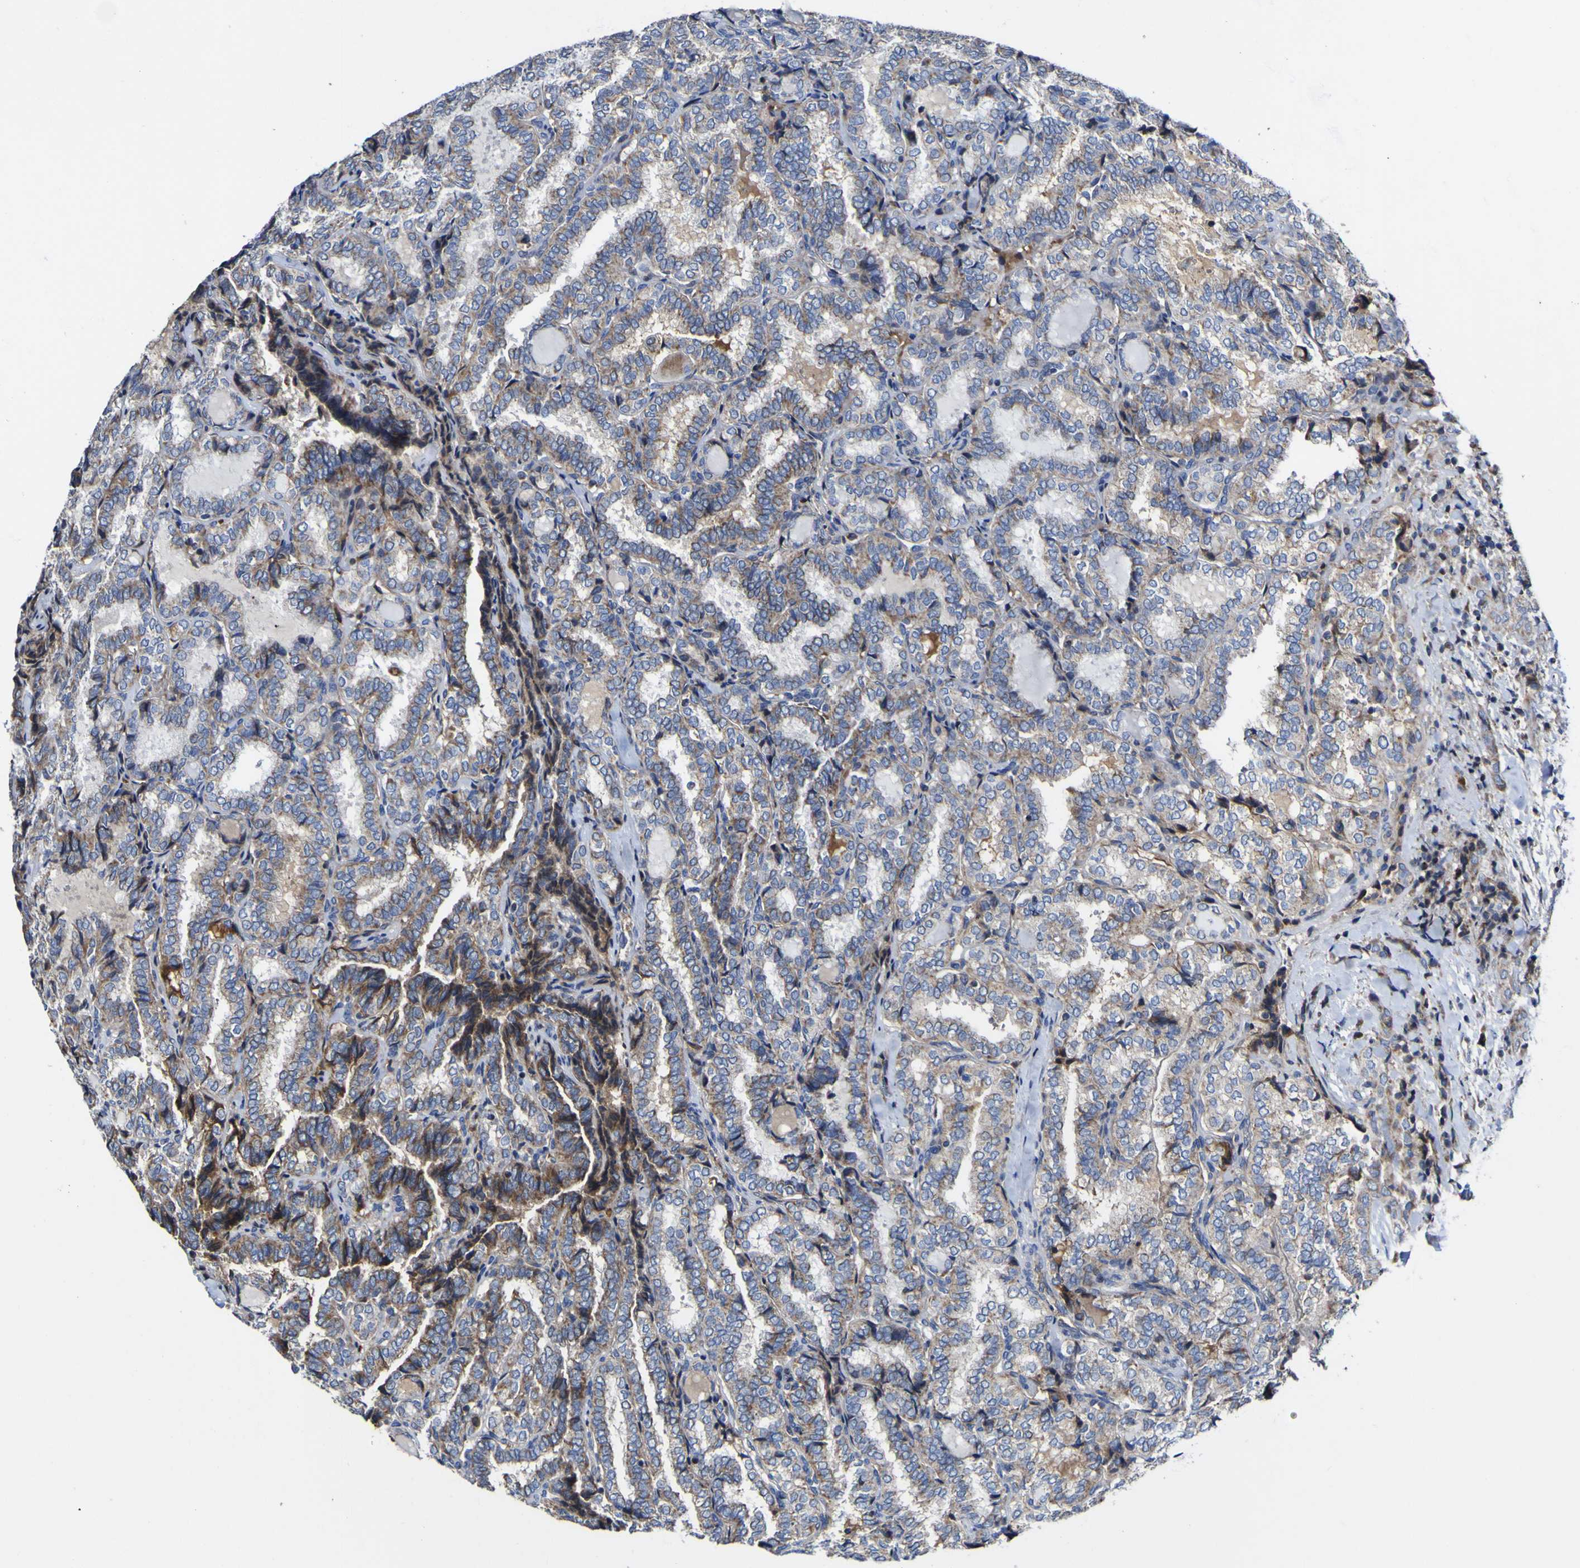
{"staining": {"intensity": "moderate", "quantity": "25%-75%", "location": "cytoplasmic/membranous"}, "tissue": "thyroid cancer", "cell_type": "Tumor cells", "image_type": "cancer", "snomed": [{"axis": "morphology", "description": "Normal tissue, NOS"}, {"axis": "morphology", "description": "Papillary adenocarcinoma, NOS"}, {"axis": "topography", "description": "Thyroid gland"}], "caption": "Thyroid cancer (papillary adenocarcinoma) tissue reveals moderate cytoplasmic/membranous expression in about 25%-75% of tumor cells, visualized by immunohistochemistry. (DAB (3,3'-diaminobenzidine) IHC with brightfield microscopy, high magnification).", "gene": "CCDC90B", "patient": {"sex": "female", "age": 30}}